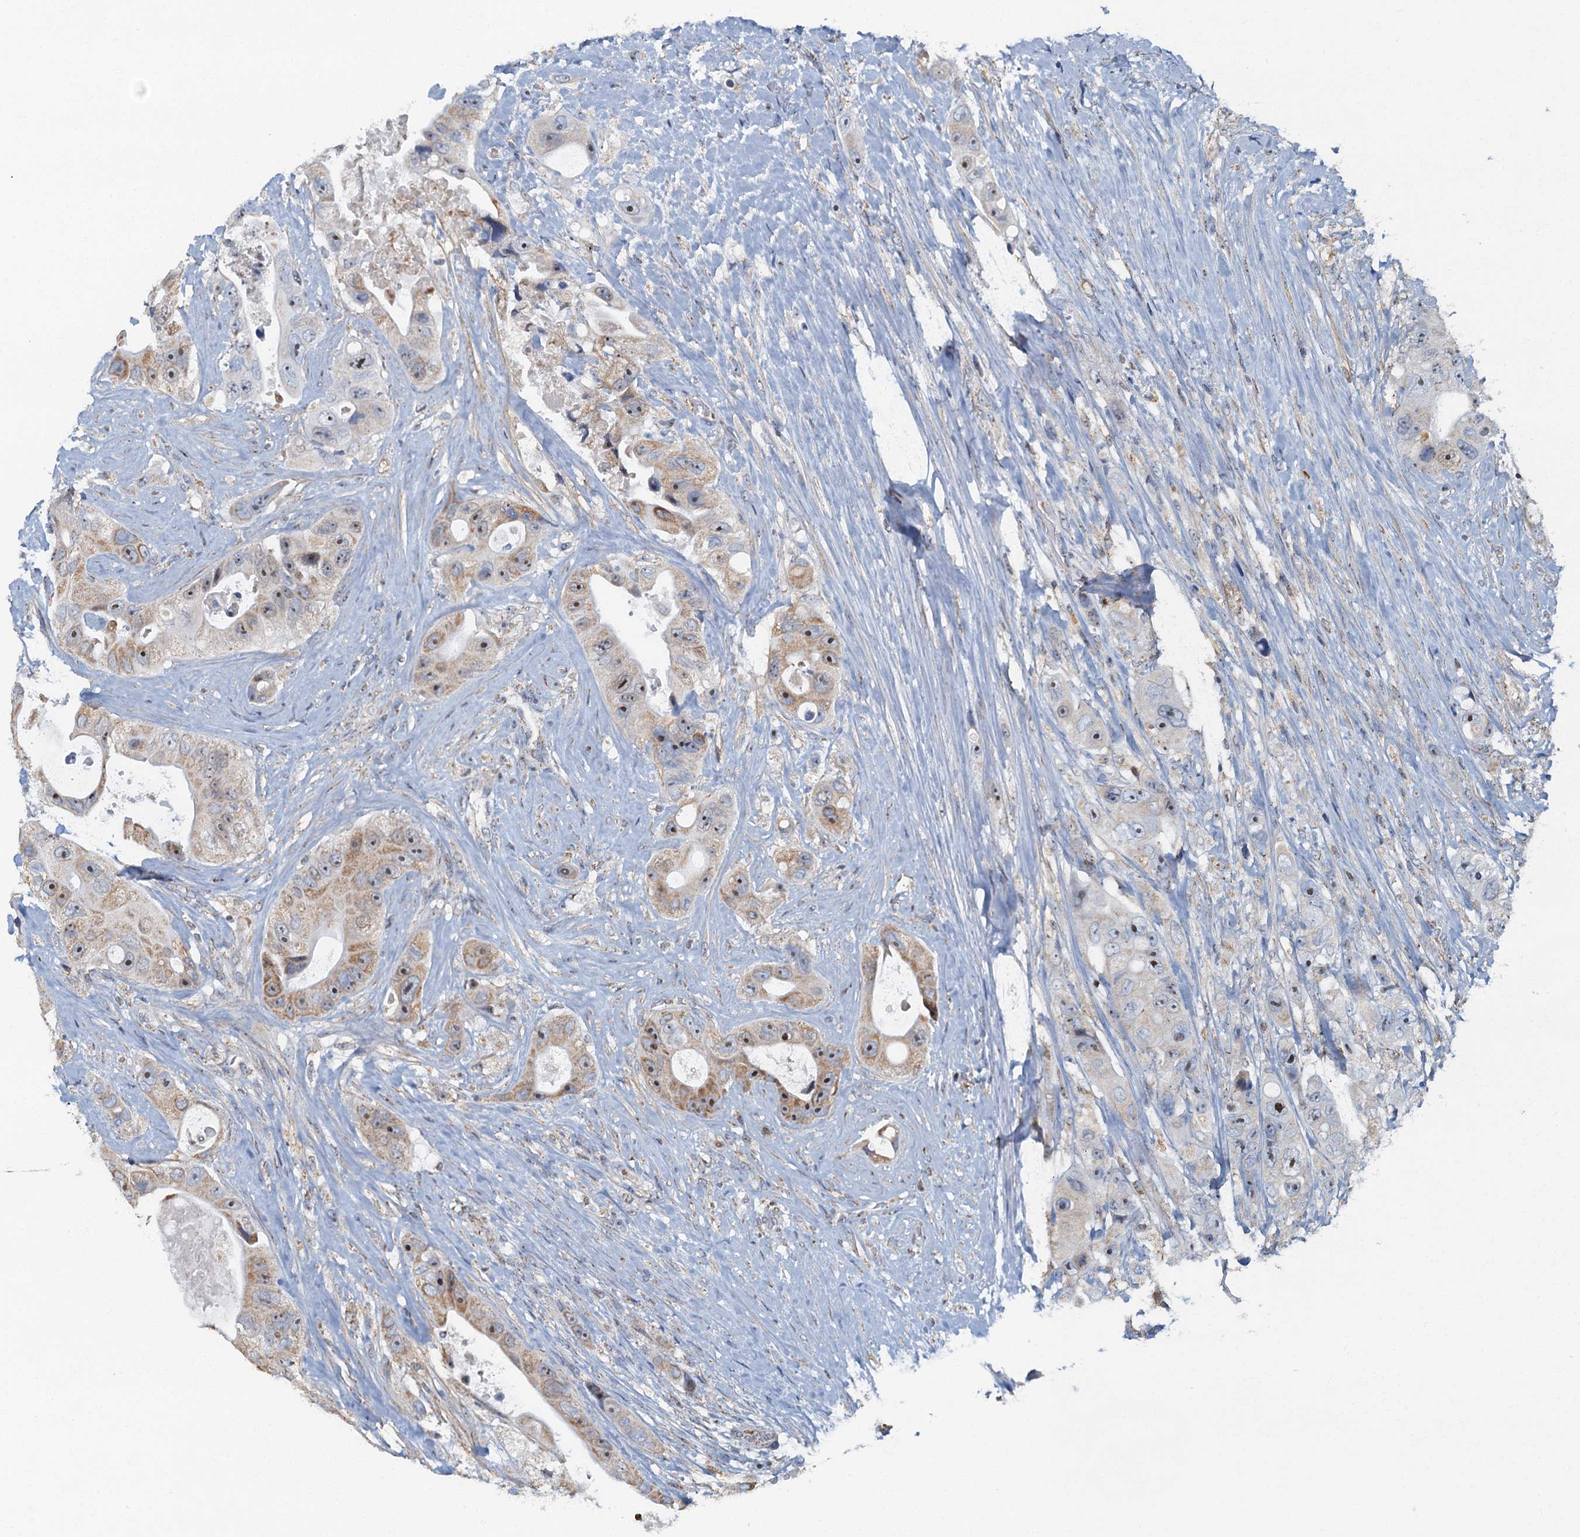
{"staining": {"intensity": "moderate", "quantity": "25%-75%", "location": "cytoplasmic/membranous,nuclear"}, "tissue": "colorectal cancer", "cell_type": "Tumor cells", "image_type": "cancer", "snomed": [{"axis": "morphology", "description": "Adenocarcinoma, NOS"}, {"axis": "topography", "description": "Colon"}], "caption": "A micrograph of colorectal cancer stained for a protein demonstrates moderate cytoplasmic/membranous and nuclear brown staining in tumor cells.", "gene": "RAD9B", "patient": {"sex": "female", "age": 46}}